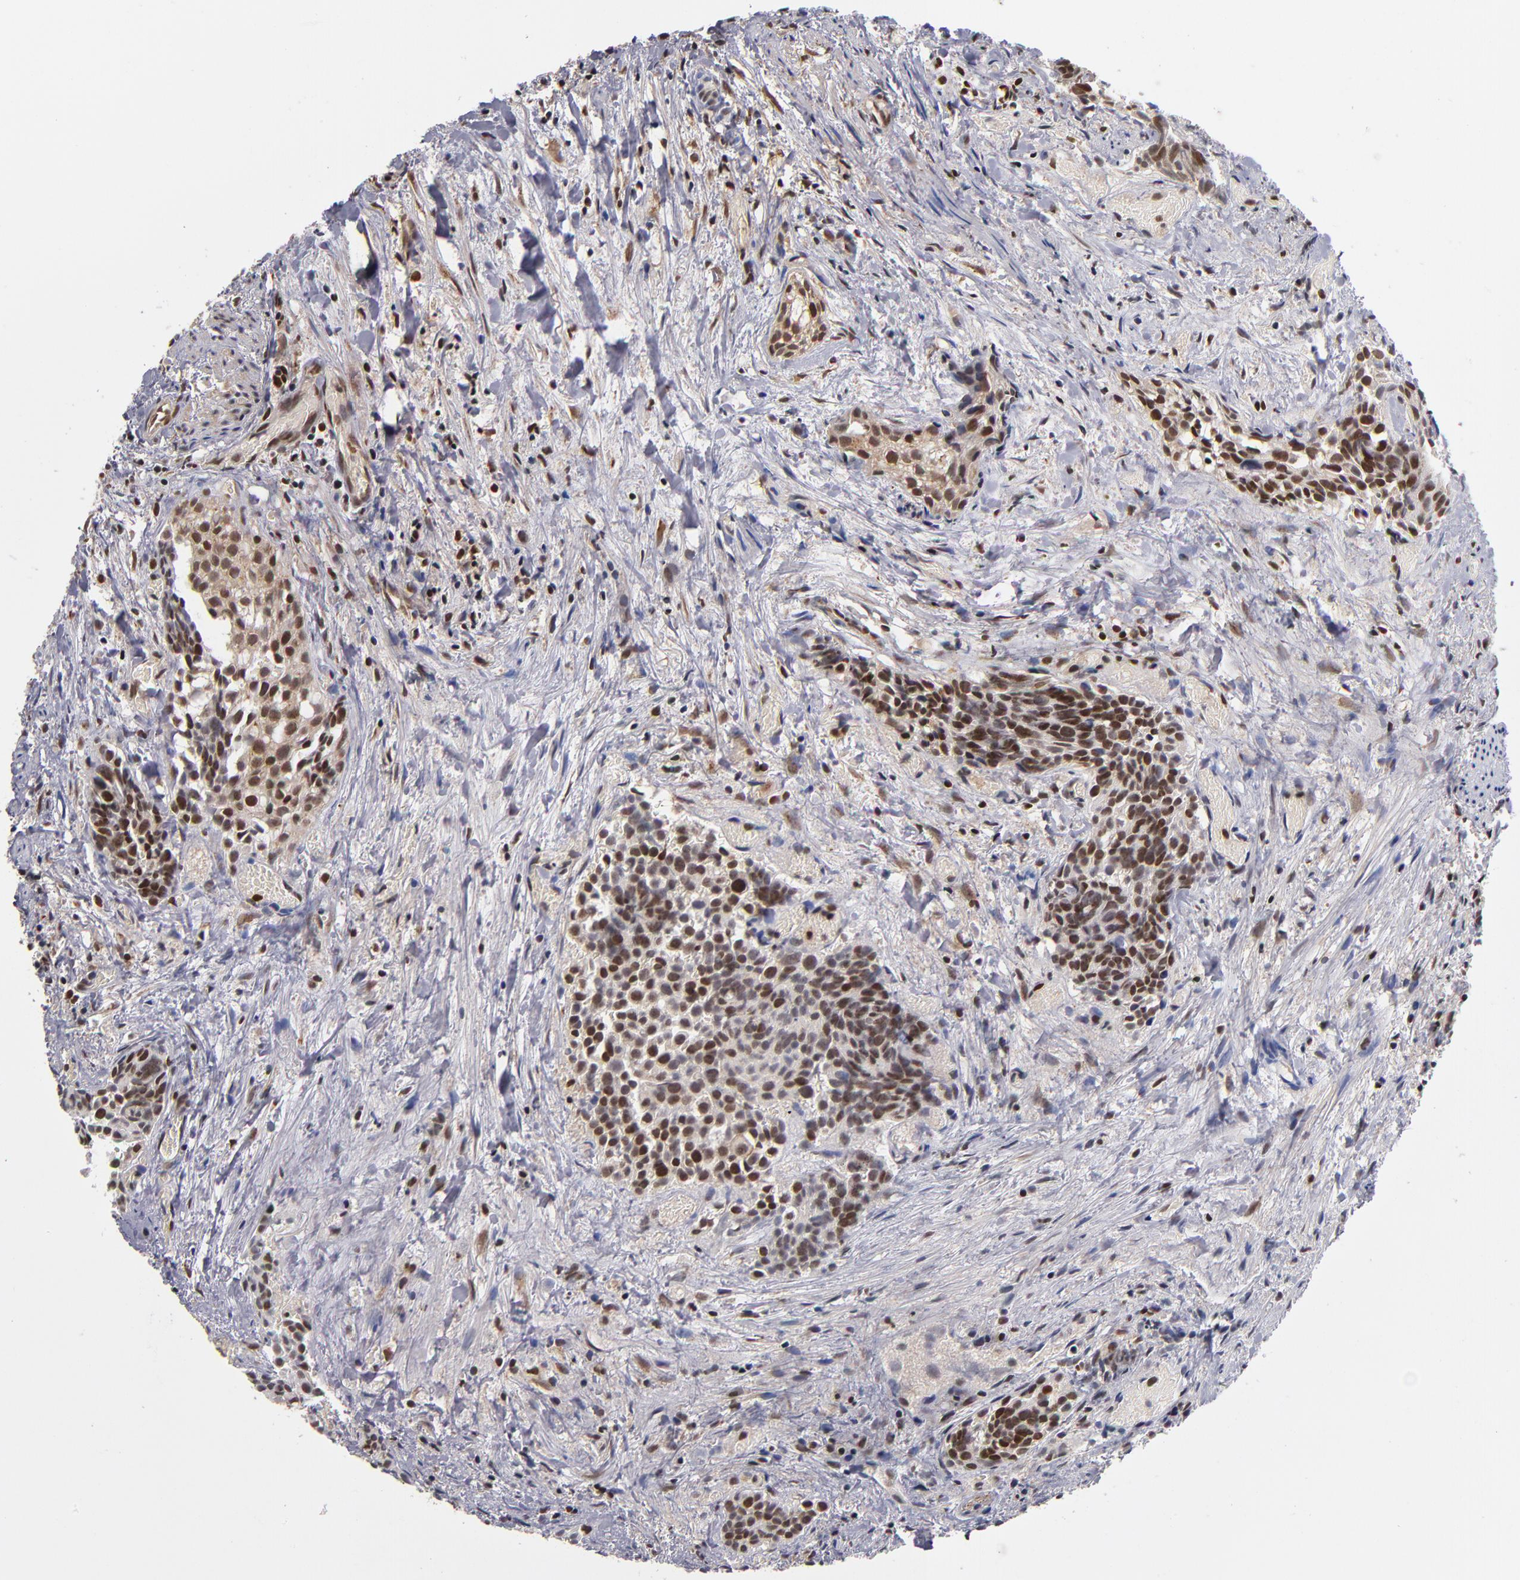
{"staining": {"intensity": "weak", "quantity": "25%-75%", "location": "nuclear"}, "tissue": "urothelial cancer", "cell_type": "Tumor cells", "image_type": "cancer", "snomed": [{"axis": "morphology", "description": "Urothelial carcinoma, High grade"}, {"axis": "topography", "description": "Urinary bladder"}], "caption": "Protein analysis of urothelial cancer tissue reveals weak nuclear positivity in about 25%-75% of tumor cells.", "gene": "KDM6A", "patient": {"sex": "female", "age": 78}}